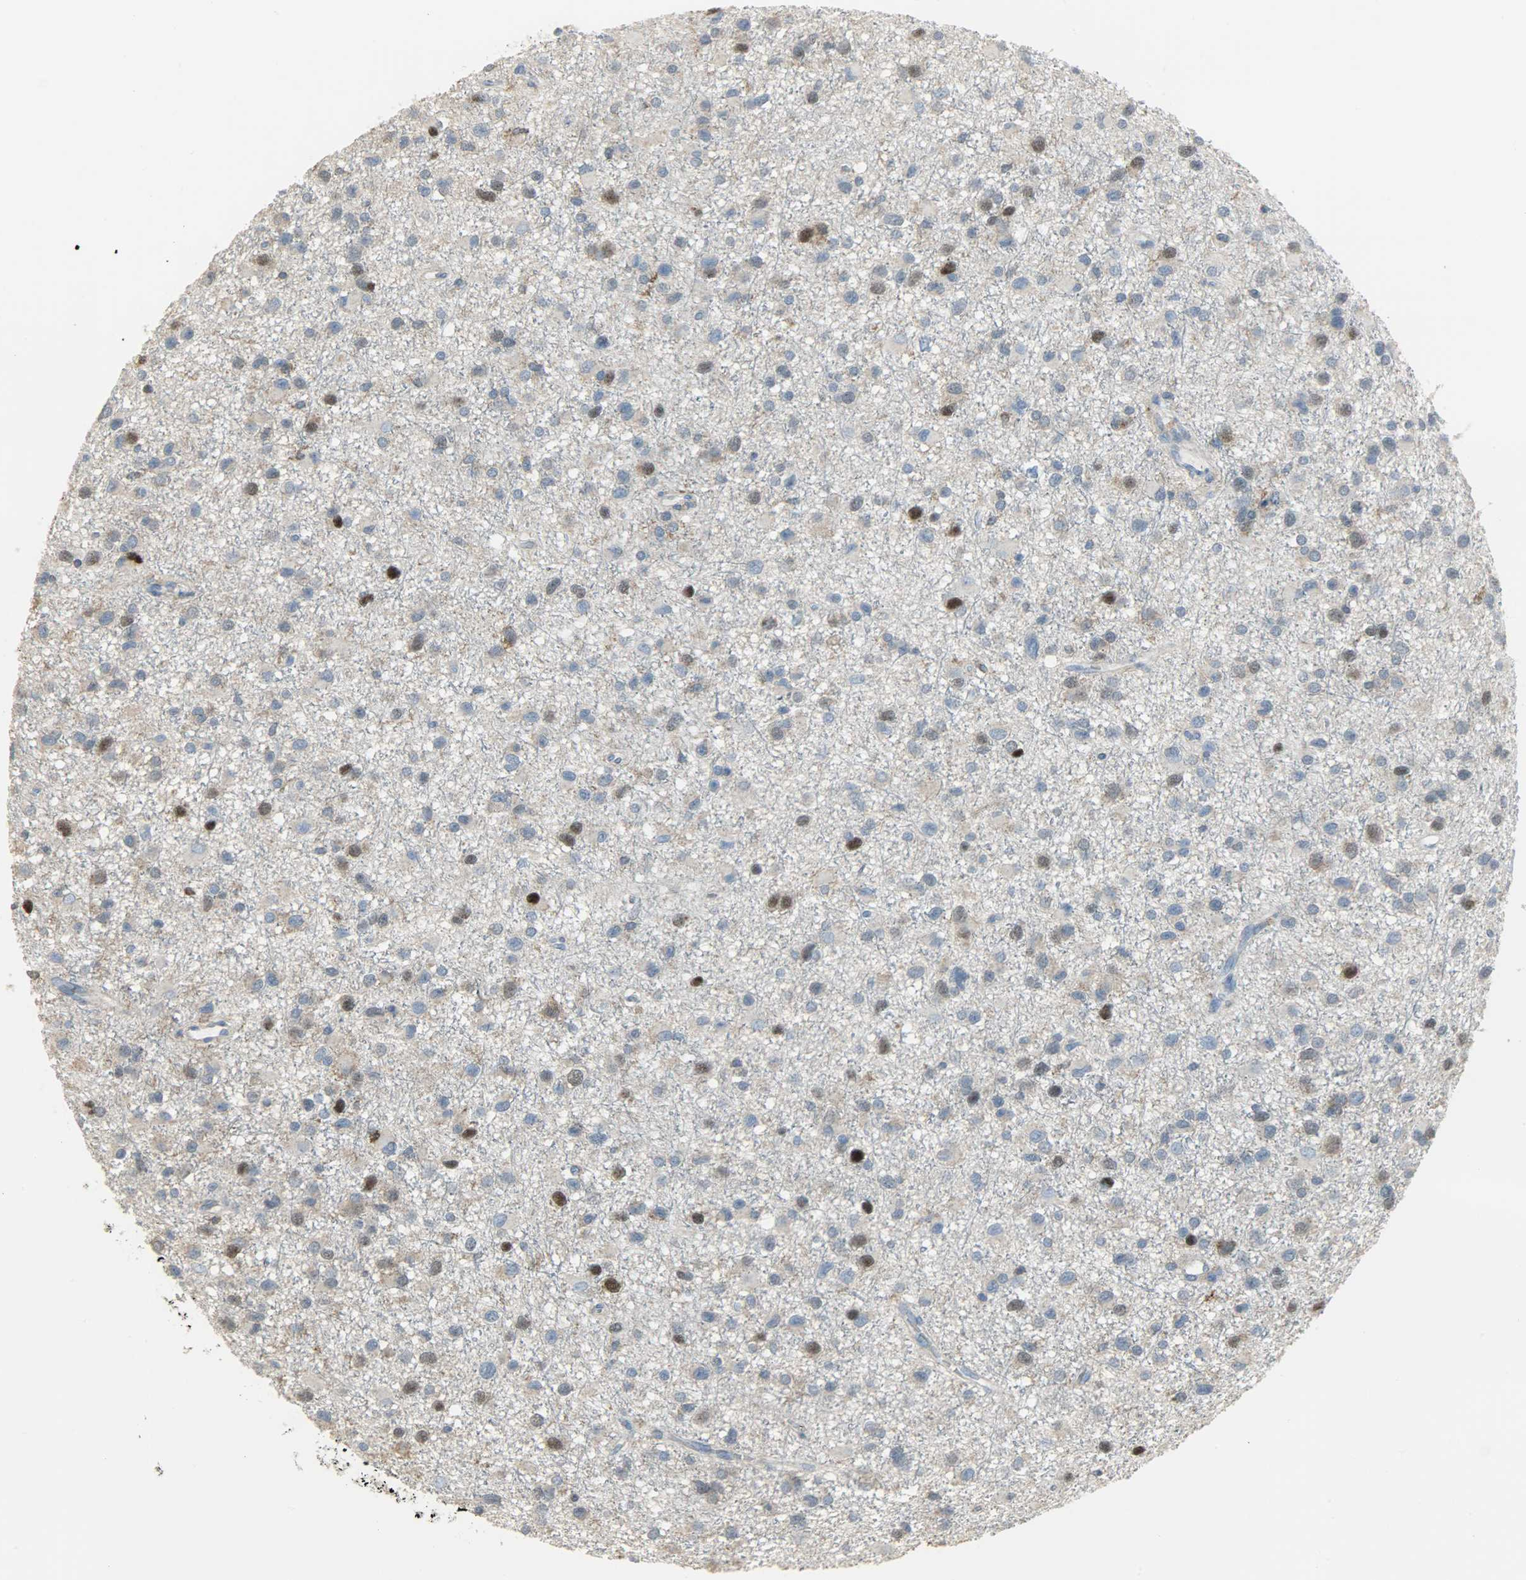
{"staining": {"intensity": "weak", "quantity": ">75%", "location": "cytoplasmic/membranous"}, "tissue": "glioma", "cell_type": "Tumor cells", "image_type": "cancer", "snomed": [{"axis": "morphology", "description": "Glioma, malignant, Low grade"}, {"axis": "topography", "description": "Brain"}], "caption": "Glioma was stained to show a protein in brown. There is low levels of weak cytoplasmic/membranous staining in approximately >75% of tumor cells.", "gene": "DNAJA4", "patient": {"sex": "male", "age": 42}}